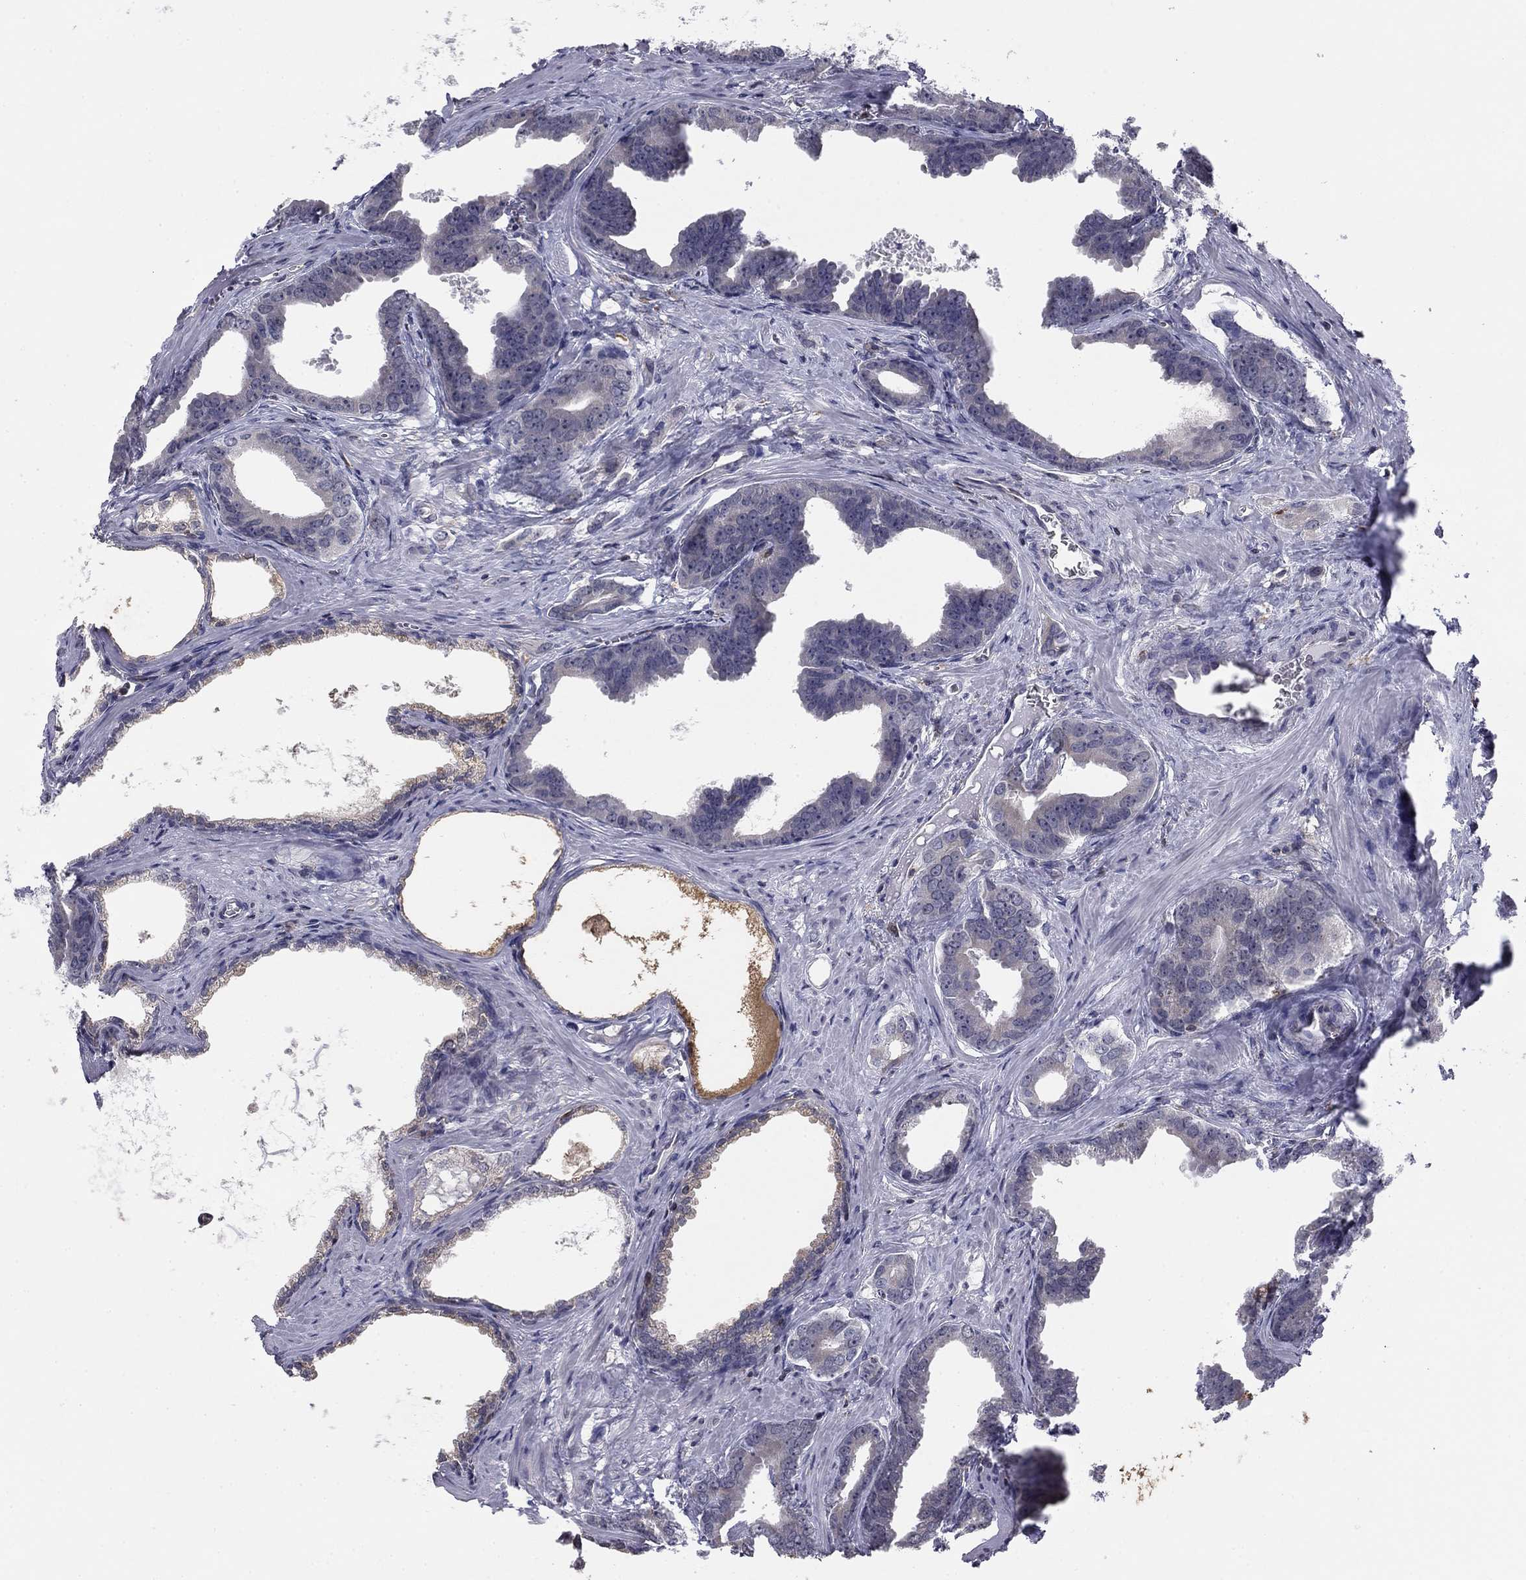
{"staining": {"intensity": "negative", "quantity": "none", "location": "none"}, "tissue": "prostate cancer", "cell_type": "Tumor cells", "image_type": "cancer", "snomed": [{"axis": "morphology", "description": "Adenocarcinoma, NOS"}, {"axis": "topography", "description": "Prostate"}], "caption": "Tumor cells are negative for protein expression in human prostate cancer (adenocarcinoma). Brightfield microscopy of IHC stained with DAB (3,3'-diaminobenzidine) (brown) and hematoxylin (blue), captured at high magnification.", "gene": "PLCB2", "patient": {"sex": "male", "age": 66}}